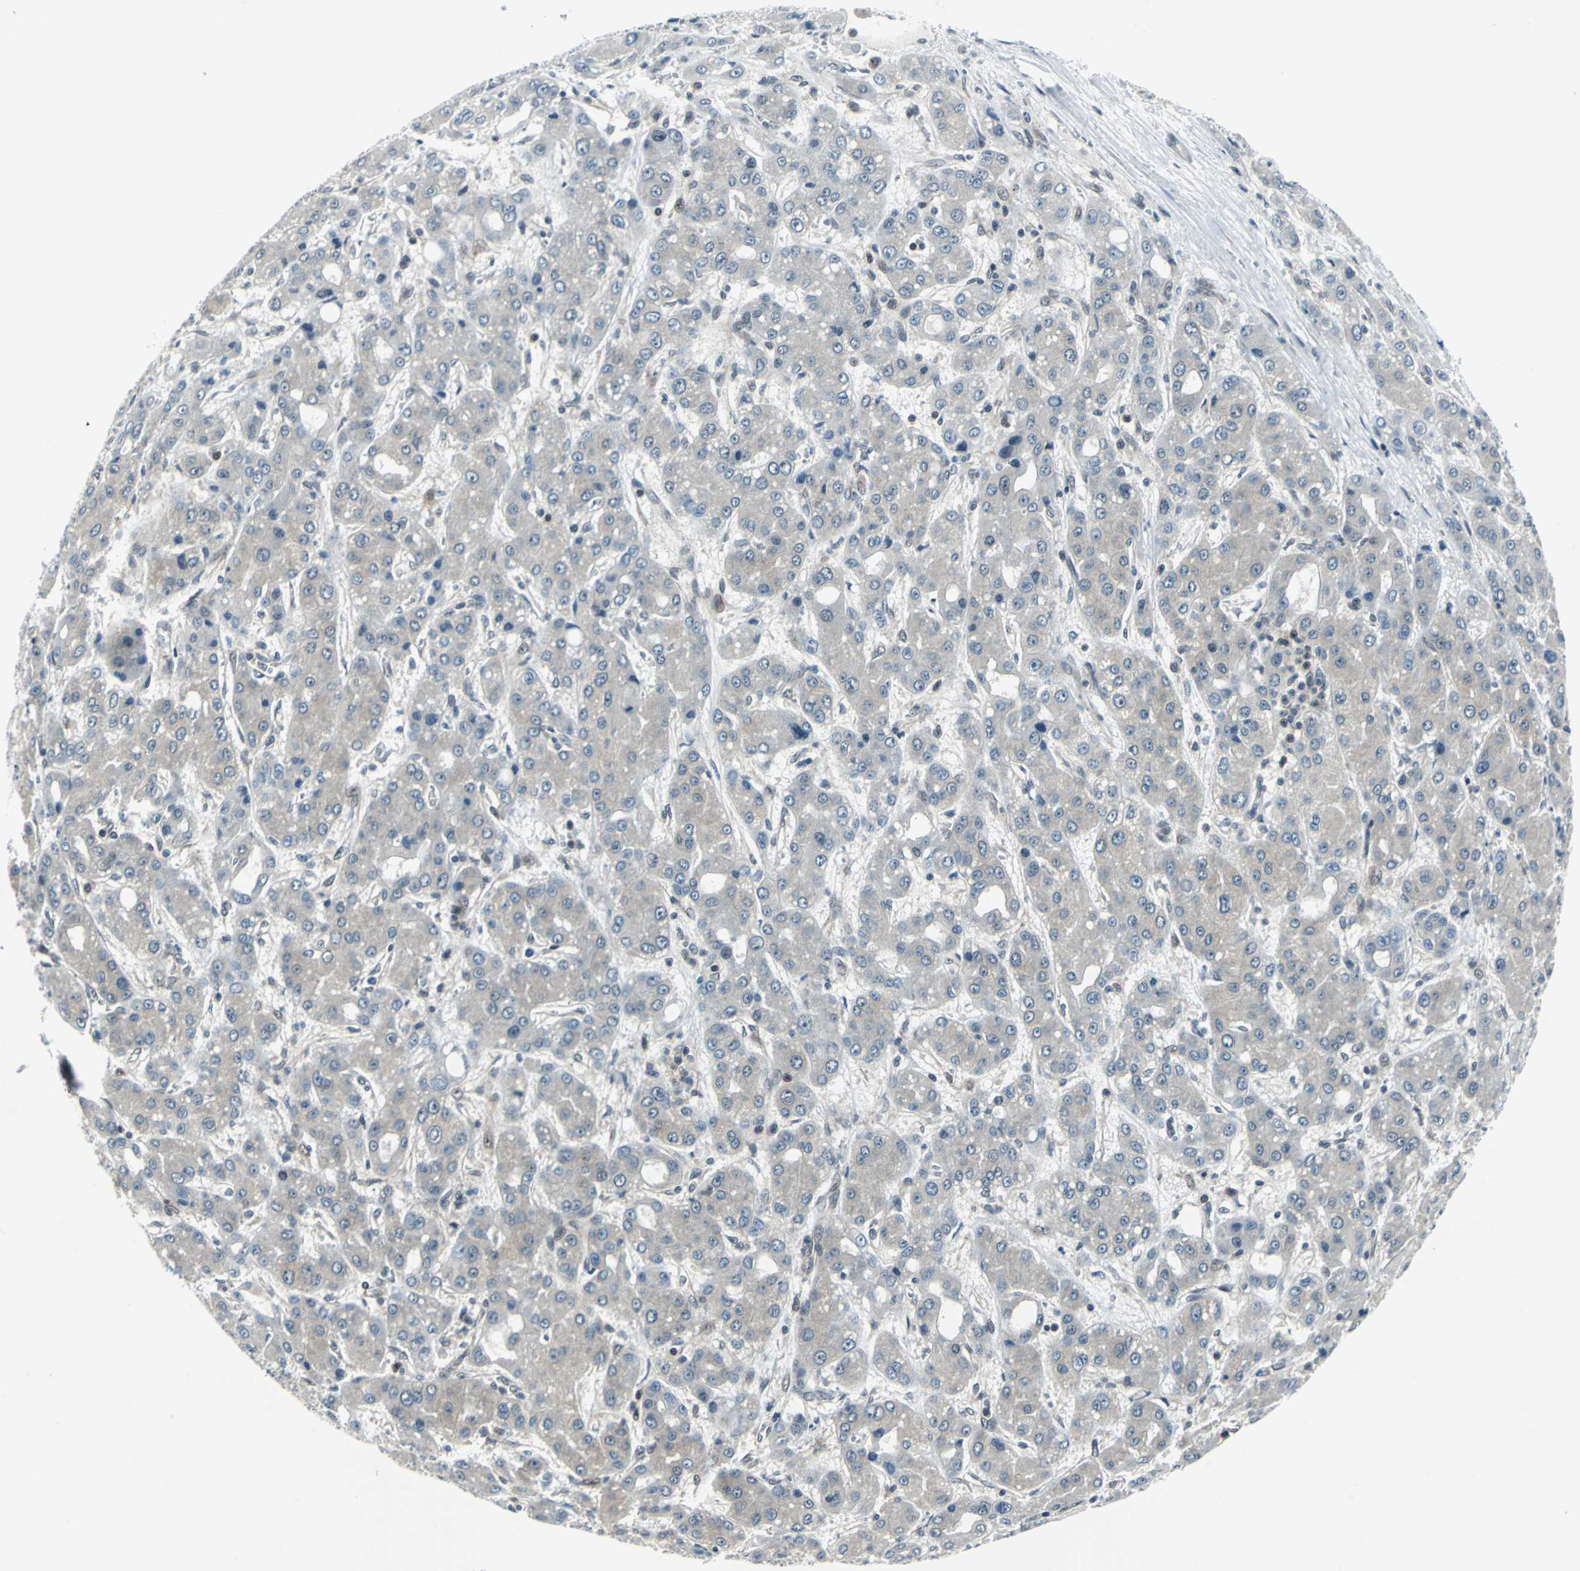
{"staining": {"intensity": "negative", "quantity": "none", "location": "none"}, "tissue": "liver cancer", "cell_type": "Tumor cells", "image_type": "cancer", "snomed": [{"axis": "morphology", "description": "Carcinoma, Hepatocellular, NOS"}, {"axis": "topography", "description": "Liver"}], "caption": "An immunohistochemistry micrograph of hepatocellular carcinoma (liver) is shown. There is no staining in tumor cells of hepatocellular carcinoma (liver). (DAB IHC visualized using brightfield microscopy, high magnification).", "gene": "POLR3K", "patient": {"sex": "male", "age": 55}}